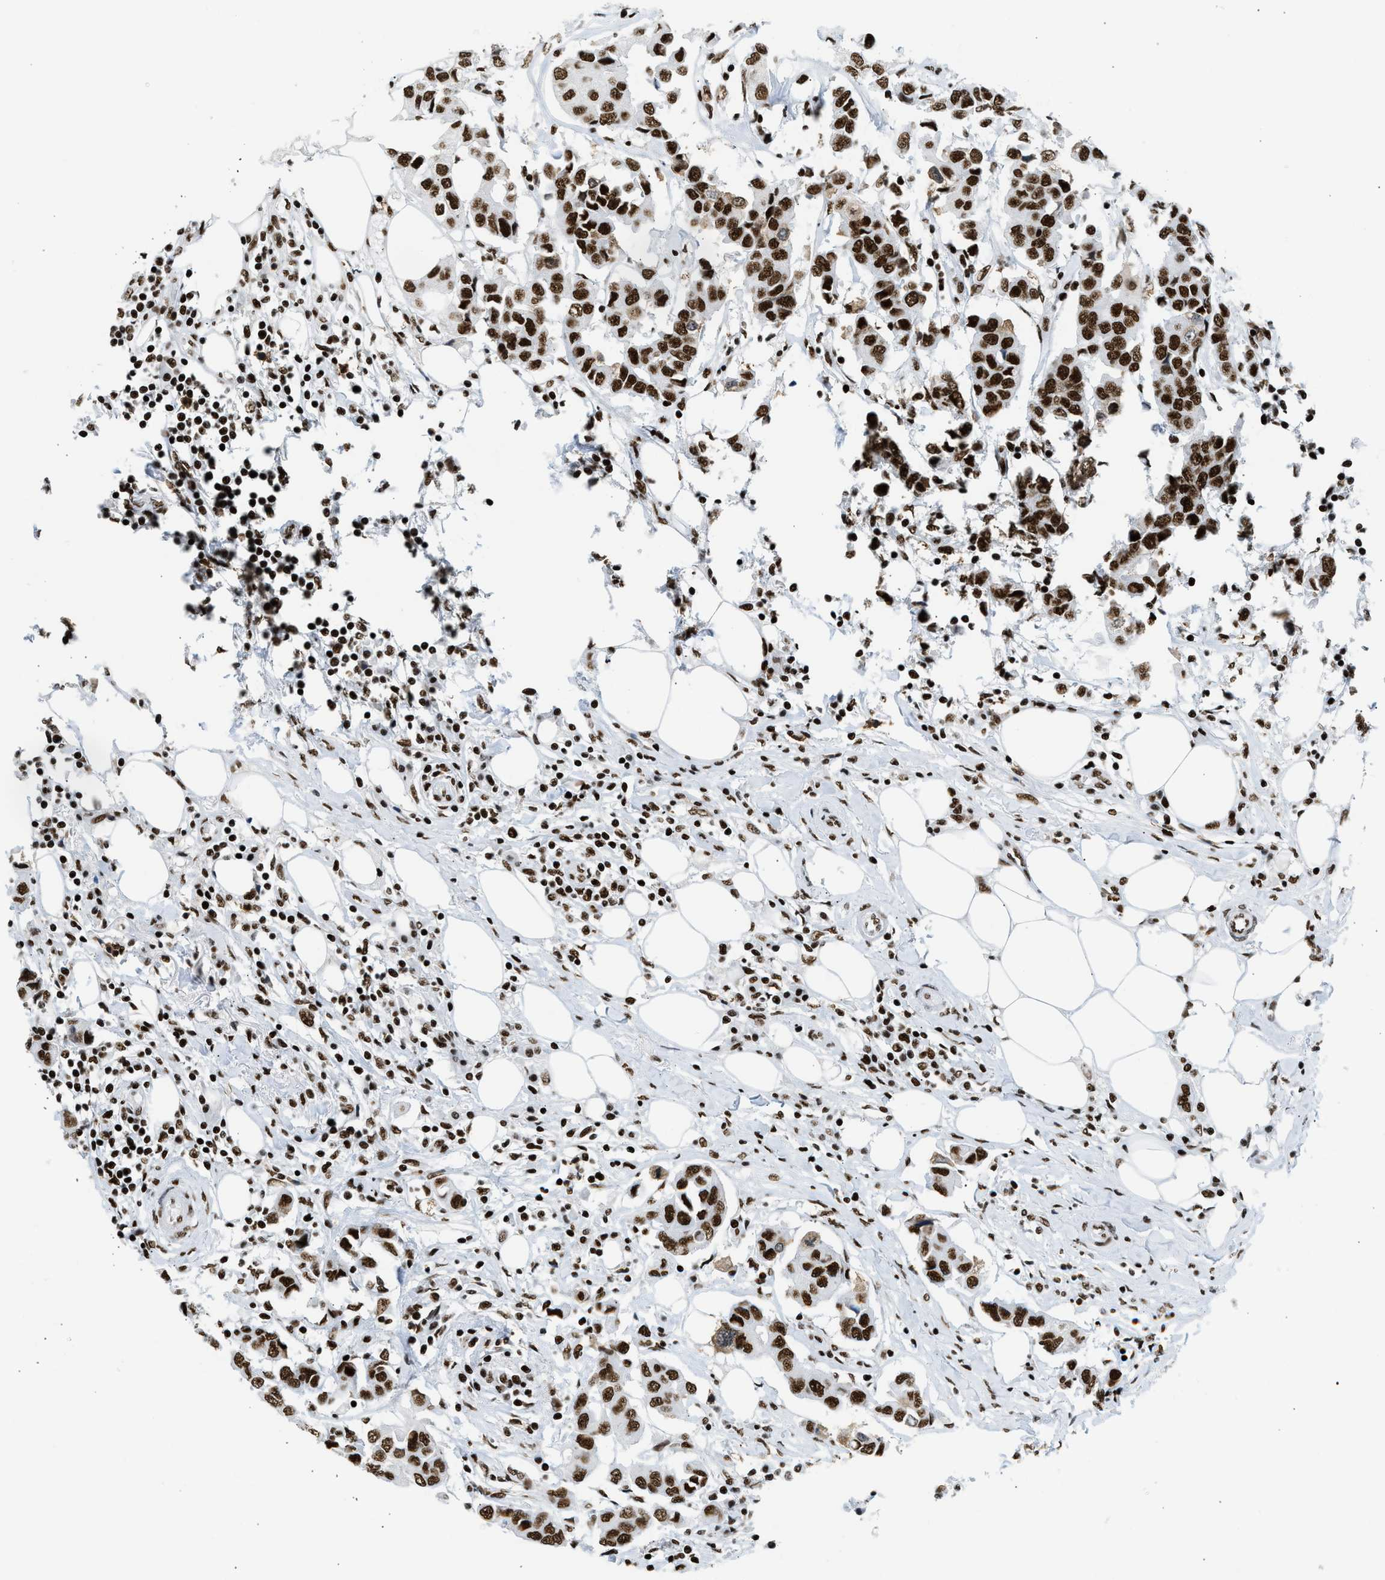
{"staining": {"intensity": "strong", "quantity": ">75%", "location": "cytoplasmic/membranous,nuclear"}, "tissue": "breast cancer", "cell_type": "Tumor cells", "image_type": "cancer", "snomed": [{"axis": "morphology", "description": "Duct carcinoma"}, {"axis": "topography", "description": "Breast"}], "caption": "Immunohistochemical staining of human breast cancer exhibits high levels of strong cytoplasmic/membranous and nuclear protein positivity in approximately >75% of tumor cells.", "gene": "PIF1", "patient": {"sex": "female", "age": 80}}